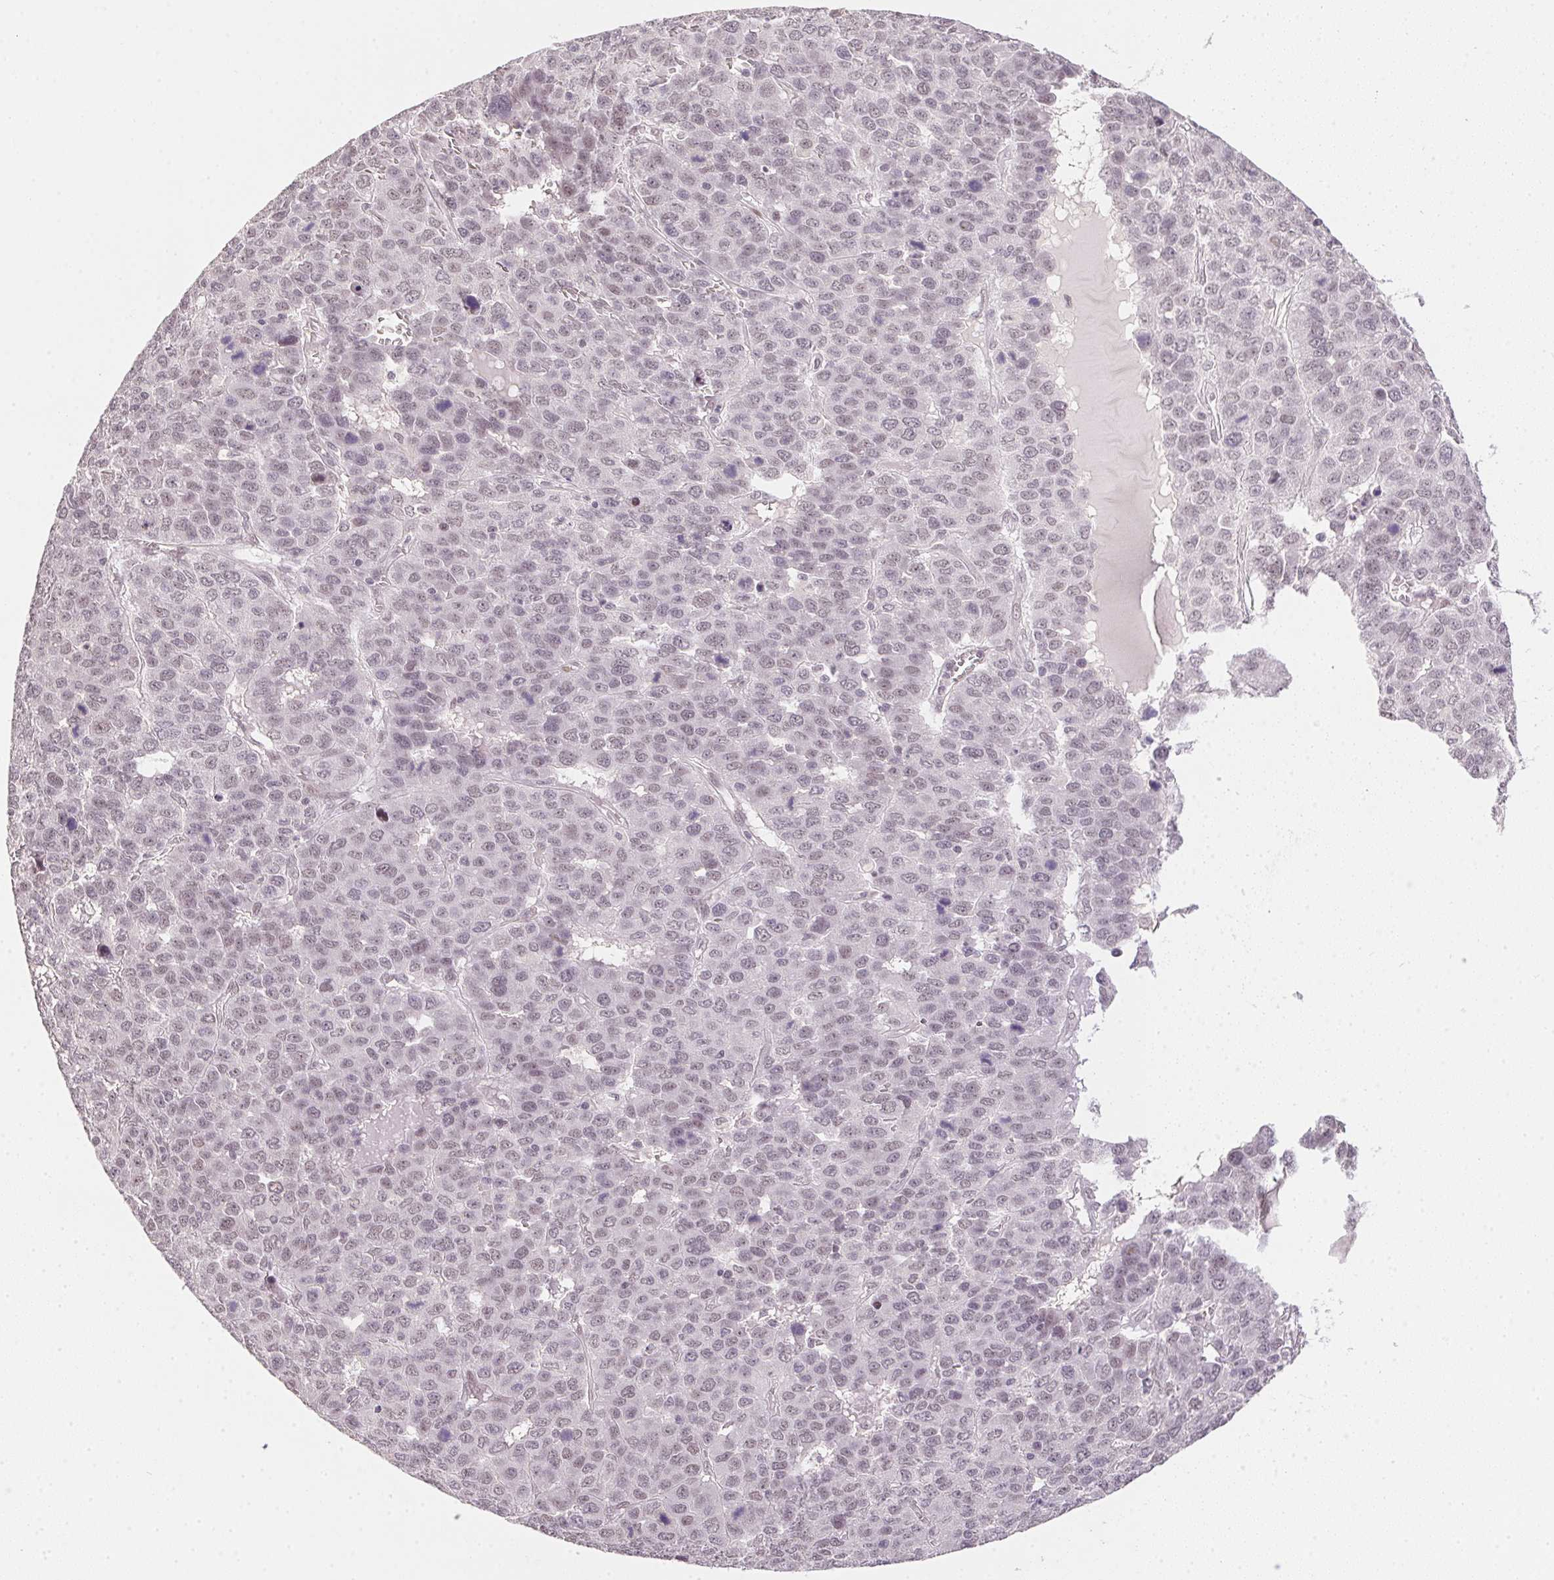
{"staining": {"intensity": "negative", "quantity": "none", "location": "none"}, "tissue": "liver cancer", "cell_type": "Tumor cells", "image_type": "cancer", "snomed": [{"axis": "morphology", "description": "Carcinoma, Hepatocellular, NOS"}, {"axis": "topography", "description": "Liver"}], "caption": "Image shows no protein expression in tumor cells of liver cancer (hepatocellular carcinoma) tissue.", "gene": "KDM4D", "patient": {"sex": "male", "age": 69}}